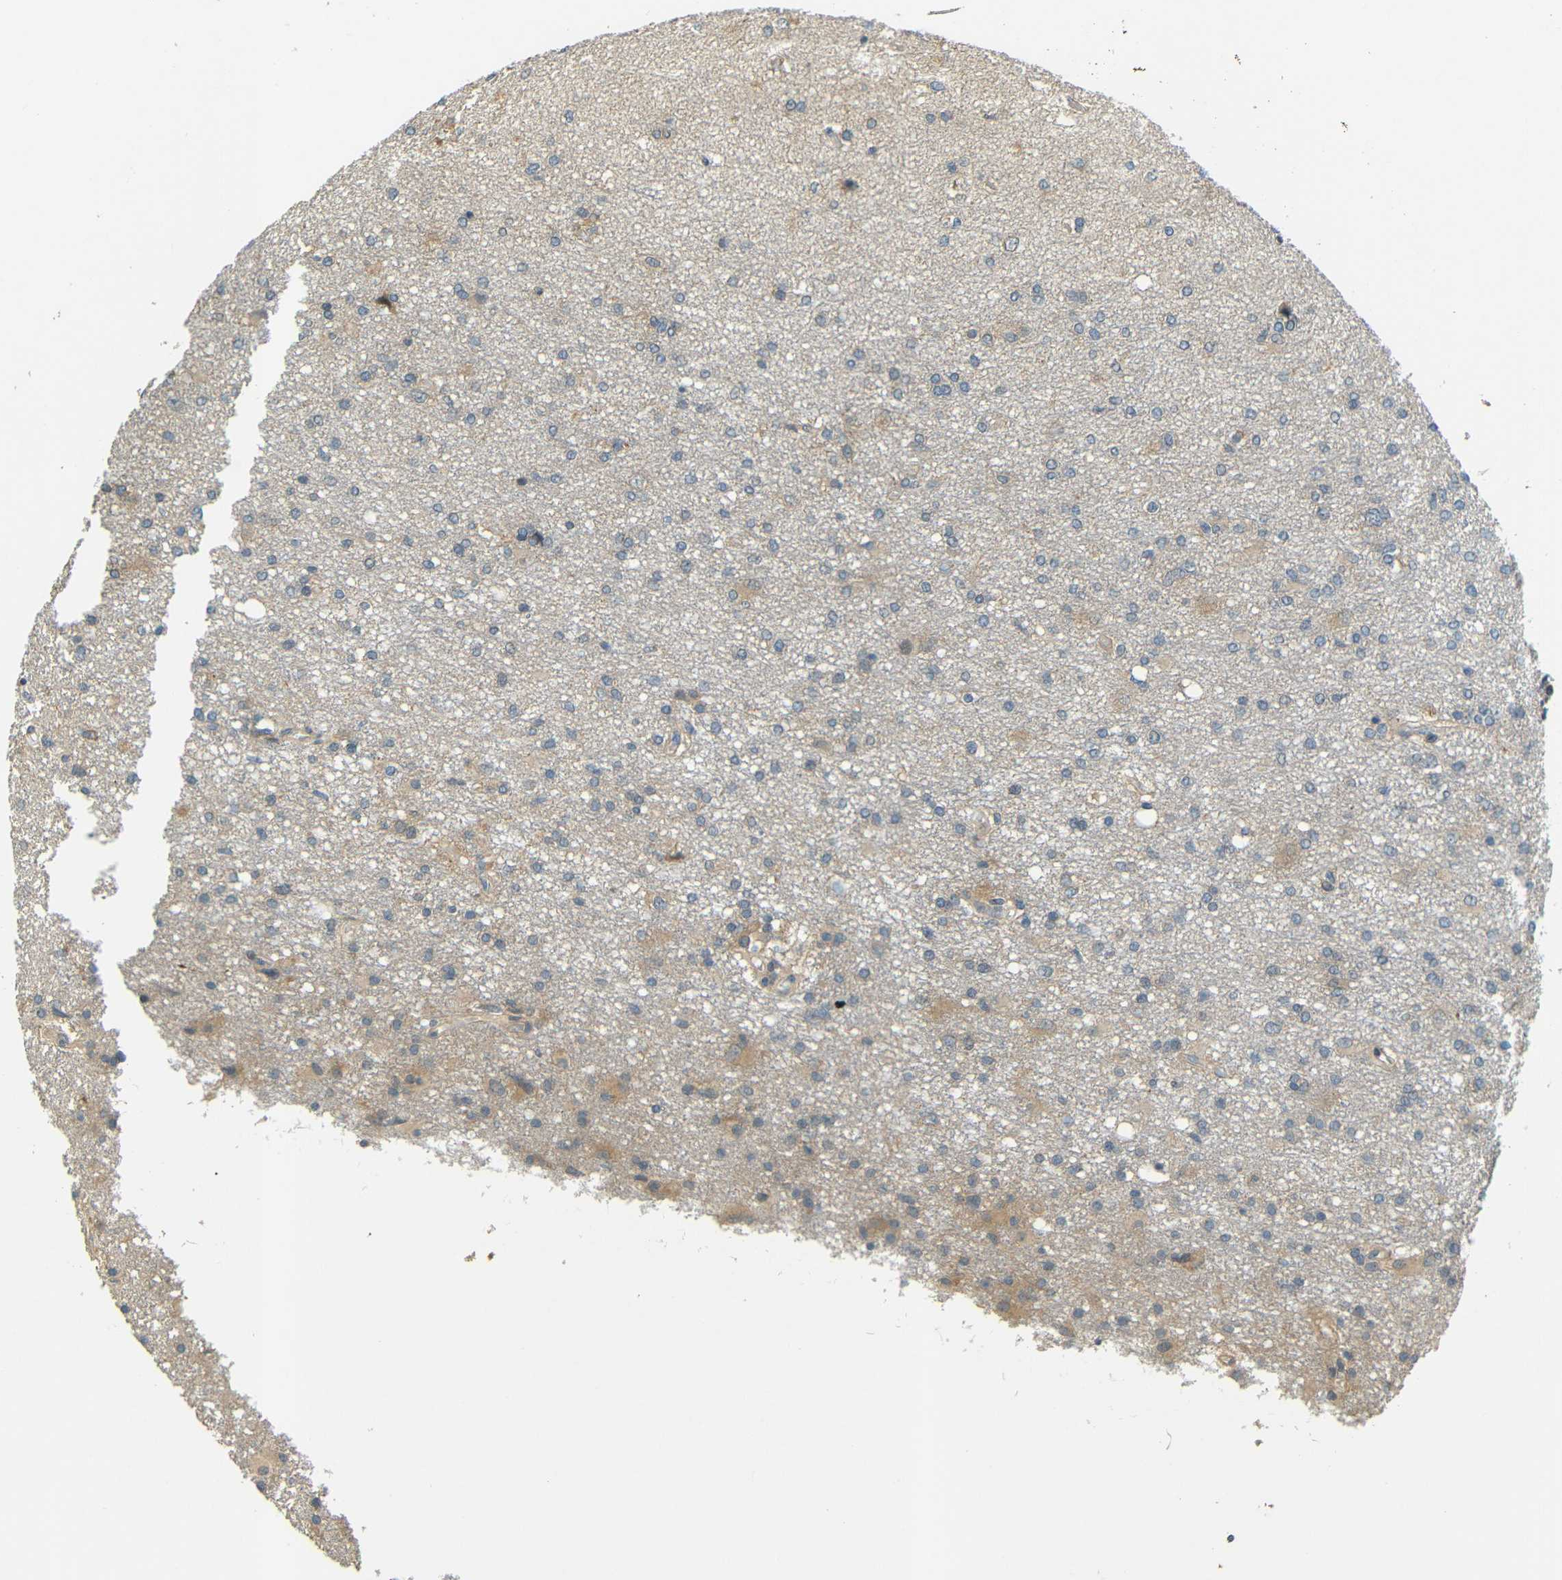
{"staining": {"intensity": "weak", "quantity": "<25%", "location": "cytoplasmic/membranous"}, "tissue": "glioma", "cell_type": "Tumor cells", "image_type": "cancer", "snomed": [{"axis": "morphology", "description": "Glioma, malignant, High grade"}, {"axis": "topography", "description": "Brain"}], "caption": "The image shows no significant staining in tumor cells of glioma. (Stains: DAB (3,3'-diaminobenzidine) immunohistochemistry (IHC) with hematoxylin counter stain, Microscopy: brightfield microscopy at high magnification).", "gene": "FNDC3A", "patient": {"sex": "female", "age": 59}}